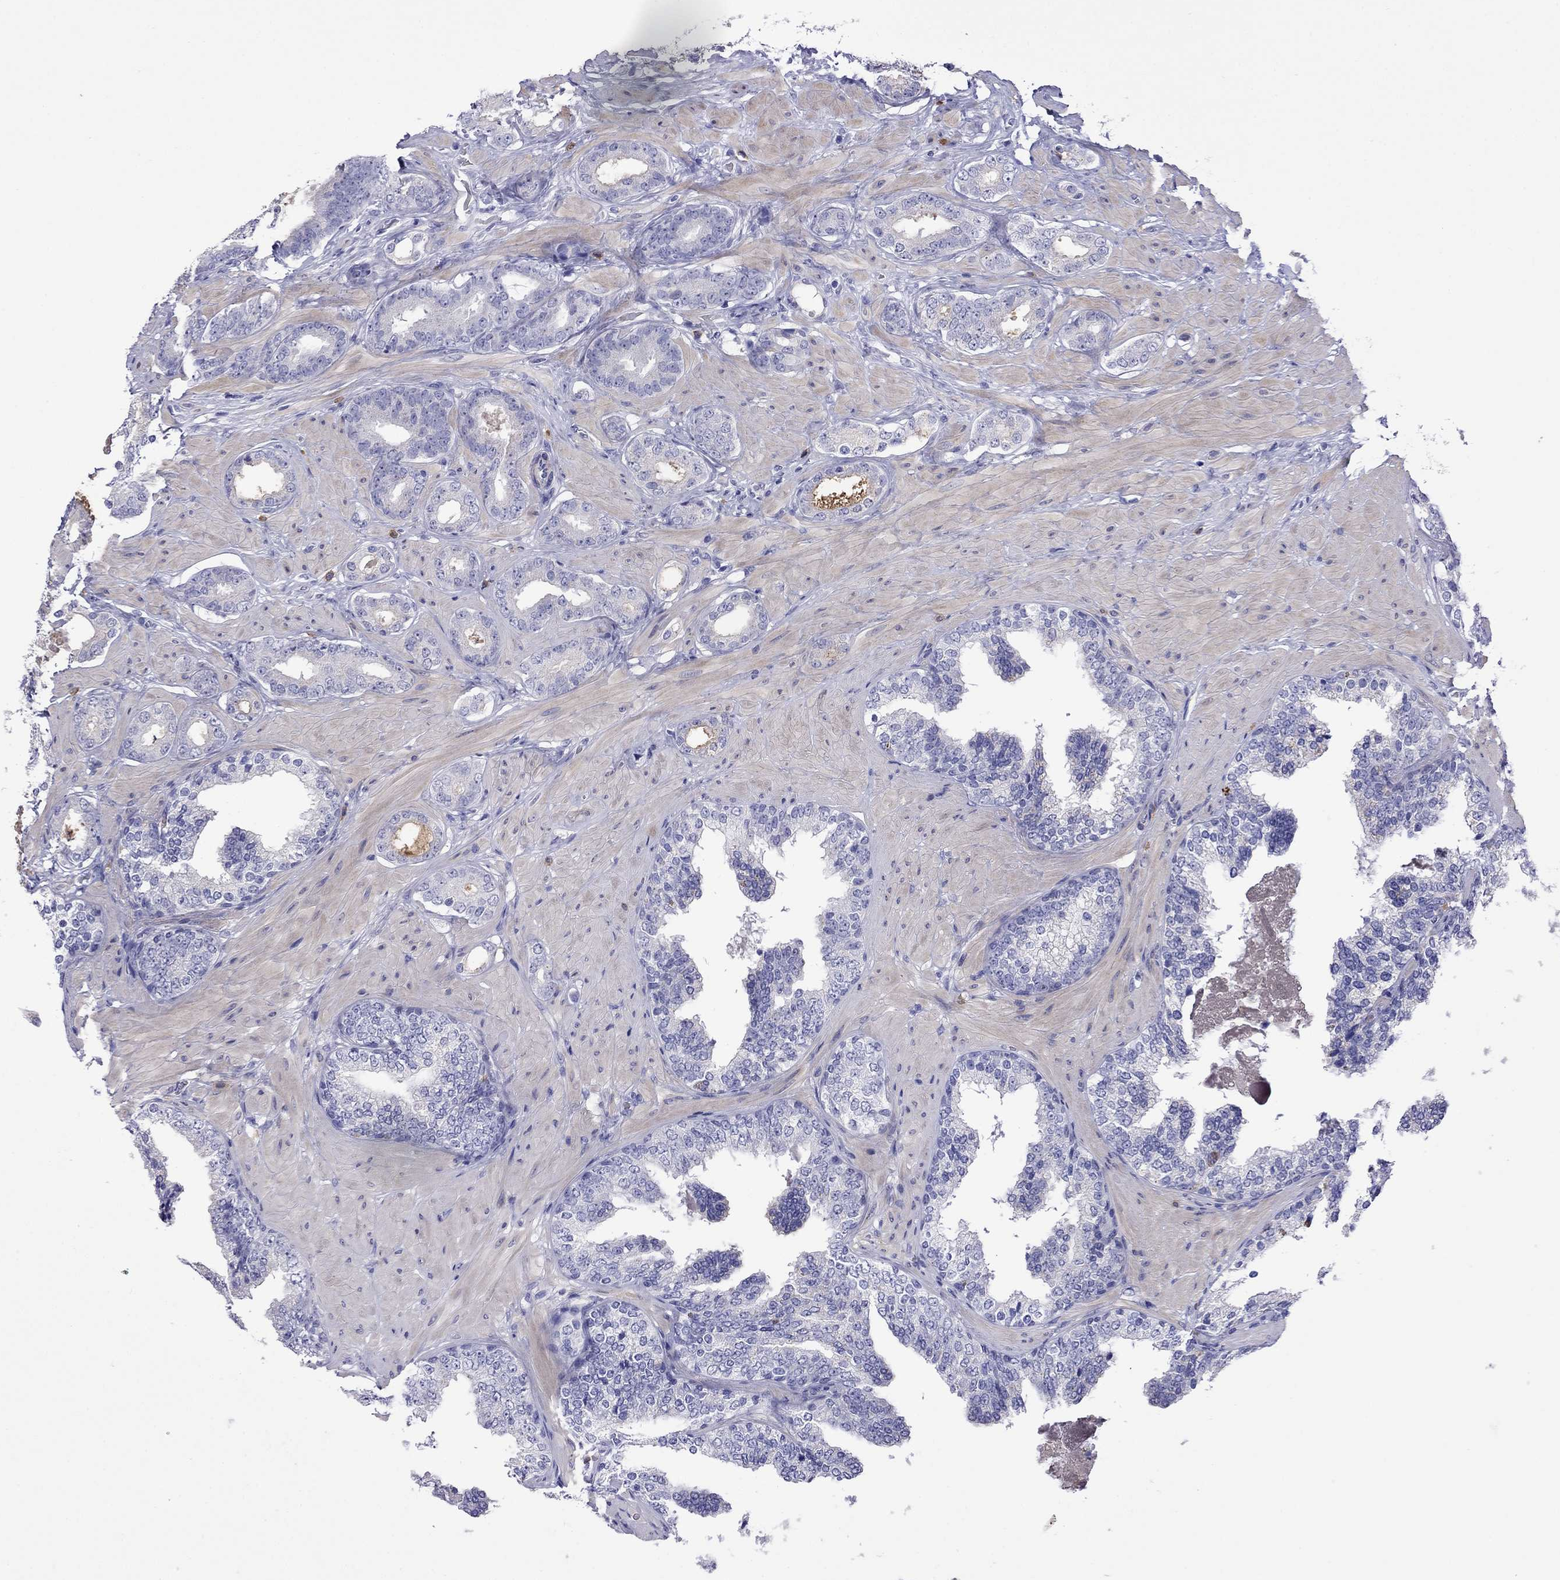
{"staining": {"intensity": "negative", "quantity": "none", "location": "none"}, "tissue": "prostate cancer", "cell_type": "Tumor cells", "image_type": "cancer", "snomed": [{"axis": "morphology", "description": "Adenocarcinoma, Low grade"}, {"axis": "topography", "description": "Prostate"}], "caption": "Immunohistochemical staining of human prostate cancer displays no significant positivity in tumor cells.", "gene": "STAR", "patient": {"sex": "male", "age": 60}}